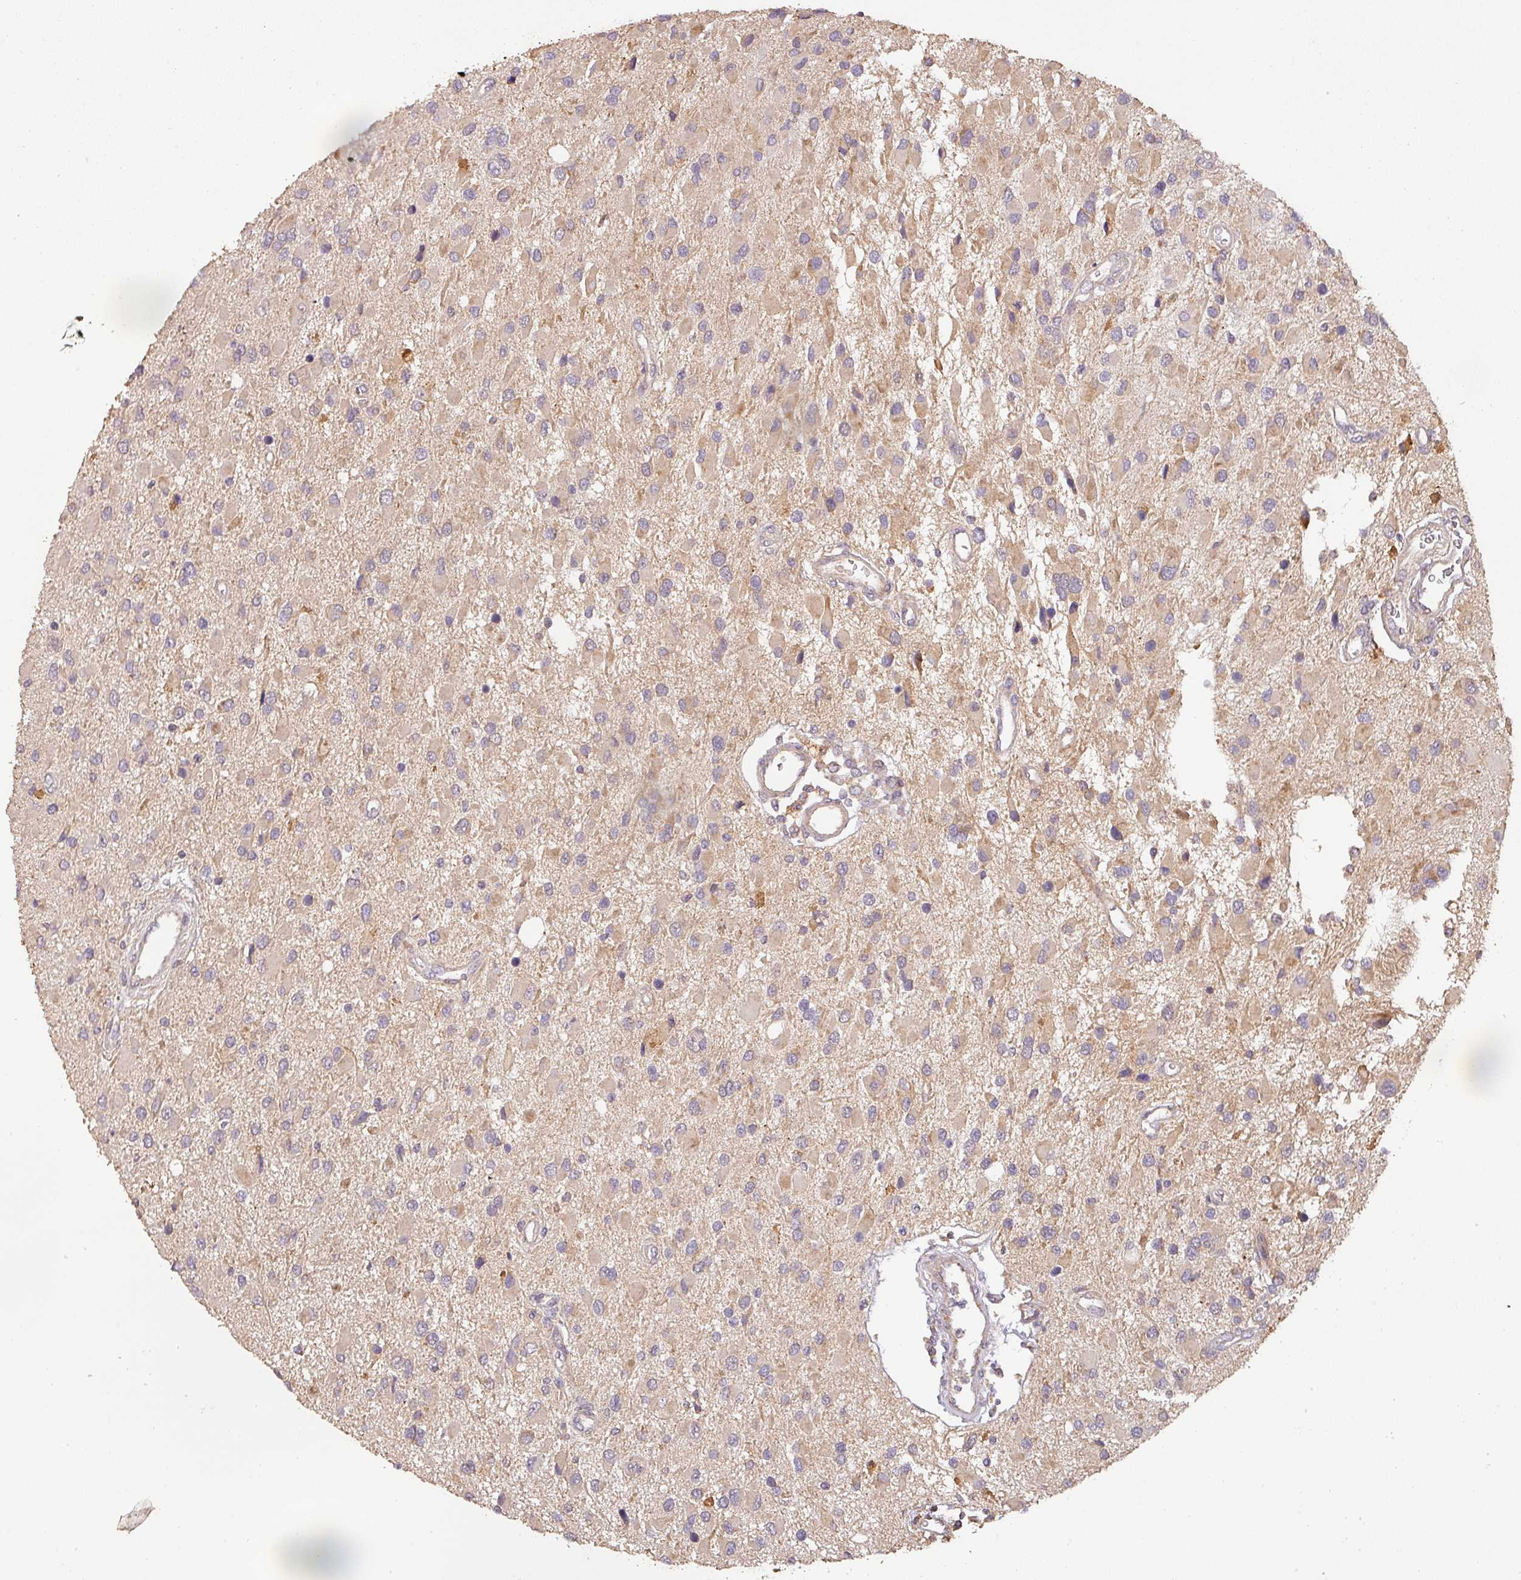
{"staining": {"intensity": "negative", "quantity": "none", "location": "none"}, "tissue": "glioma", "cell_type": "Tumor cells", "image_type": "cancer", "snomed": [{"axis": "morphology", "description": "Glioma, malignant, High grade"}, {"axis": "topography", "description": "Brain"}], "caption": "DAB (3,3'-diaminobenzidine) immunohistochemical staining of malignant glioma (high-grade) displays no significant expression in tumor cells.", "gene": "BPIFB3", "patient": {"sex": "male", "age": 53}}